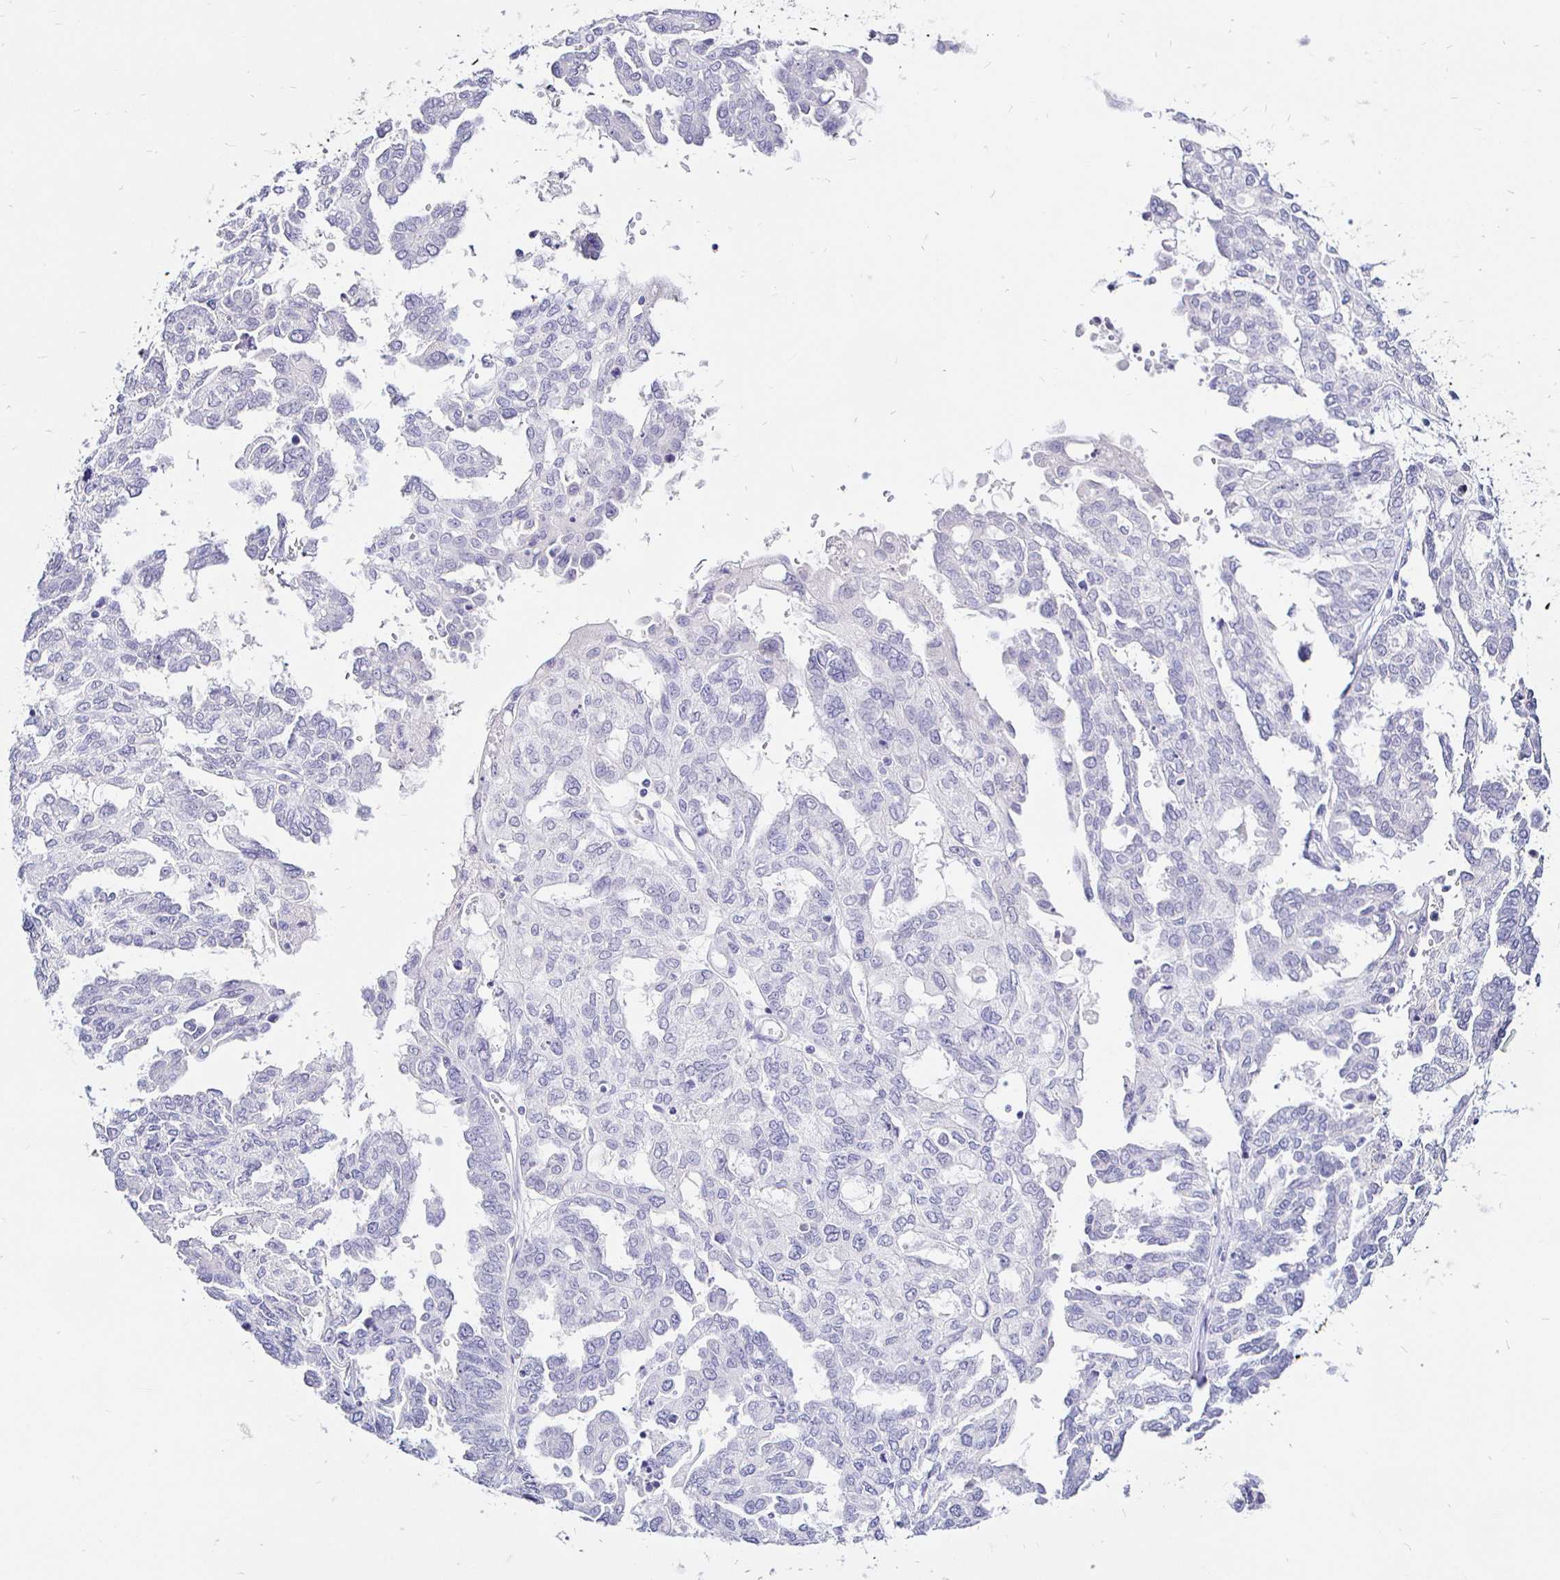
{"staining": {"intensity": "negative", "quantity": "none", "location": "none"}, "tissue": "ovarian cancer", "cell_type": "Tumor cells", "image_type": "cancer", "snomed": [{"axis": "morphology", "description": "Cystadenocarcinoma, serous, NOS"}, {"axis": "topography", "description": "Ovary"}], "caption": "The micrograph reveals no significant expression in tumor cells of ovarian cancer (serous cystadenocarcinoma). The staining was performed using DAB to visualize the protein expression in brown, while the nuclei were stained in blue with hematoxylin (Magnification: 20x).", "gene": "IRGC", "patient": {"sex": "female", "age": 53}}